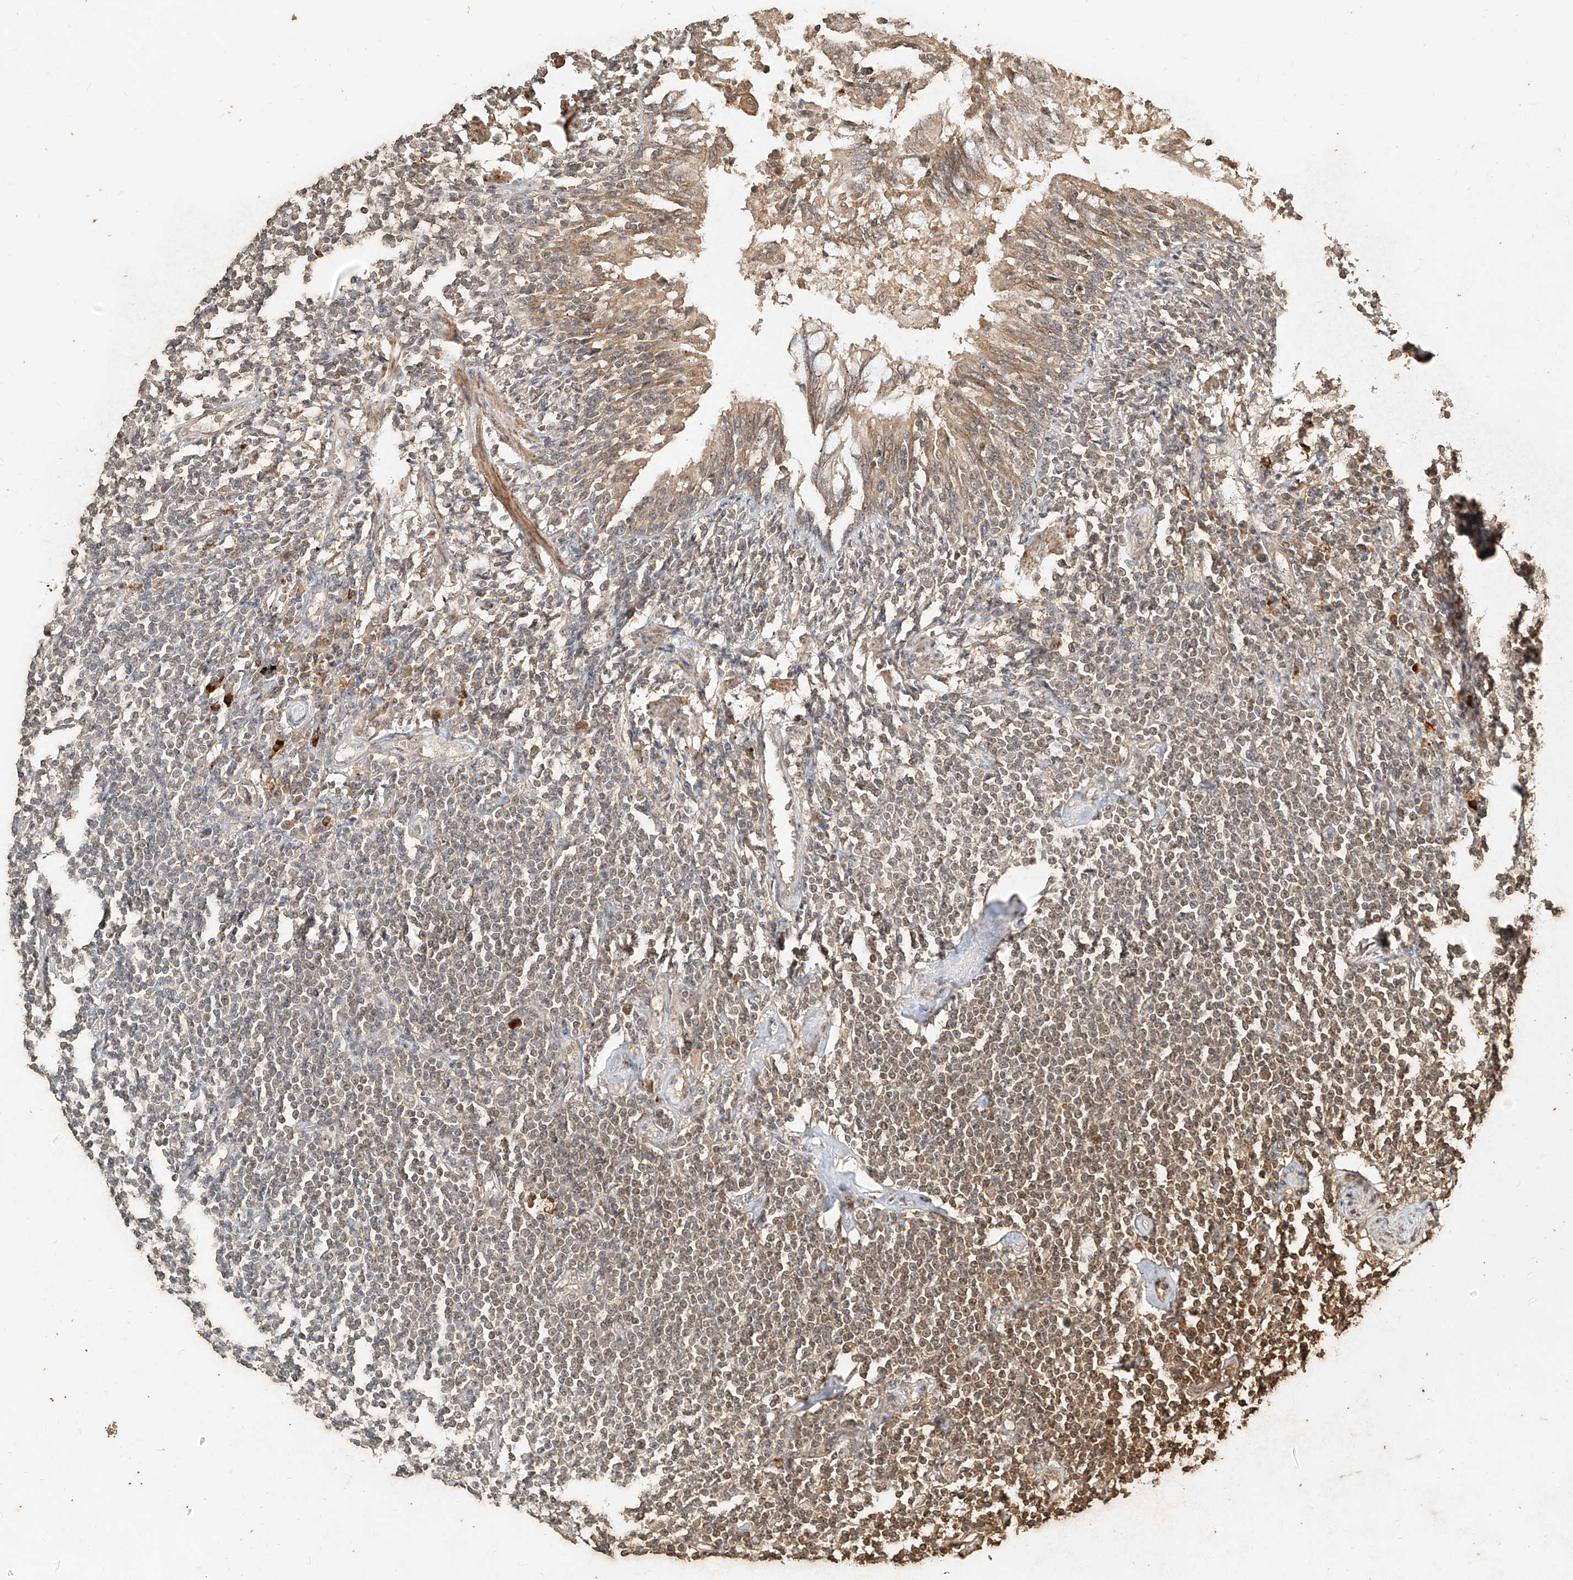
{"staining": {"intensity": "moderate", "quantity": "25%-75%", "location": "cytoplasmic/membranous,nuclear"}, "tissue": "lymphoma", "cell_type": "Tumor cells", "image_type": "cancer", "snomed": [{"axis": "morphology", "description": "Malignant lymphoma, non-Hodgkin's type, Low grade"}, {"axis": "topography", "description": "Lung"}], "caption": "Immunohistochemistry (IHC) histopathology image of lymphoma stained for a protein (brown), which shows medium levels of moderate cytoplasmic/membranous and nuclear staining in approximately 25%-75% of tumor cells.", "gene": "ZNF660", "patient": {"sex": "female", "age": 71}}